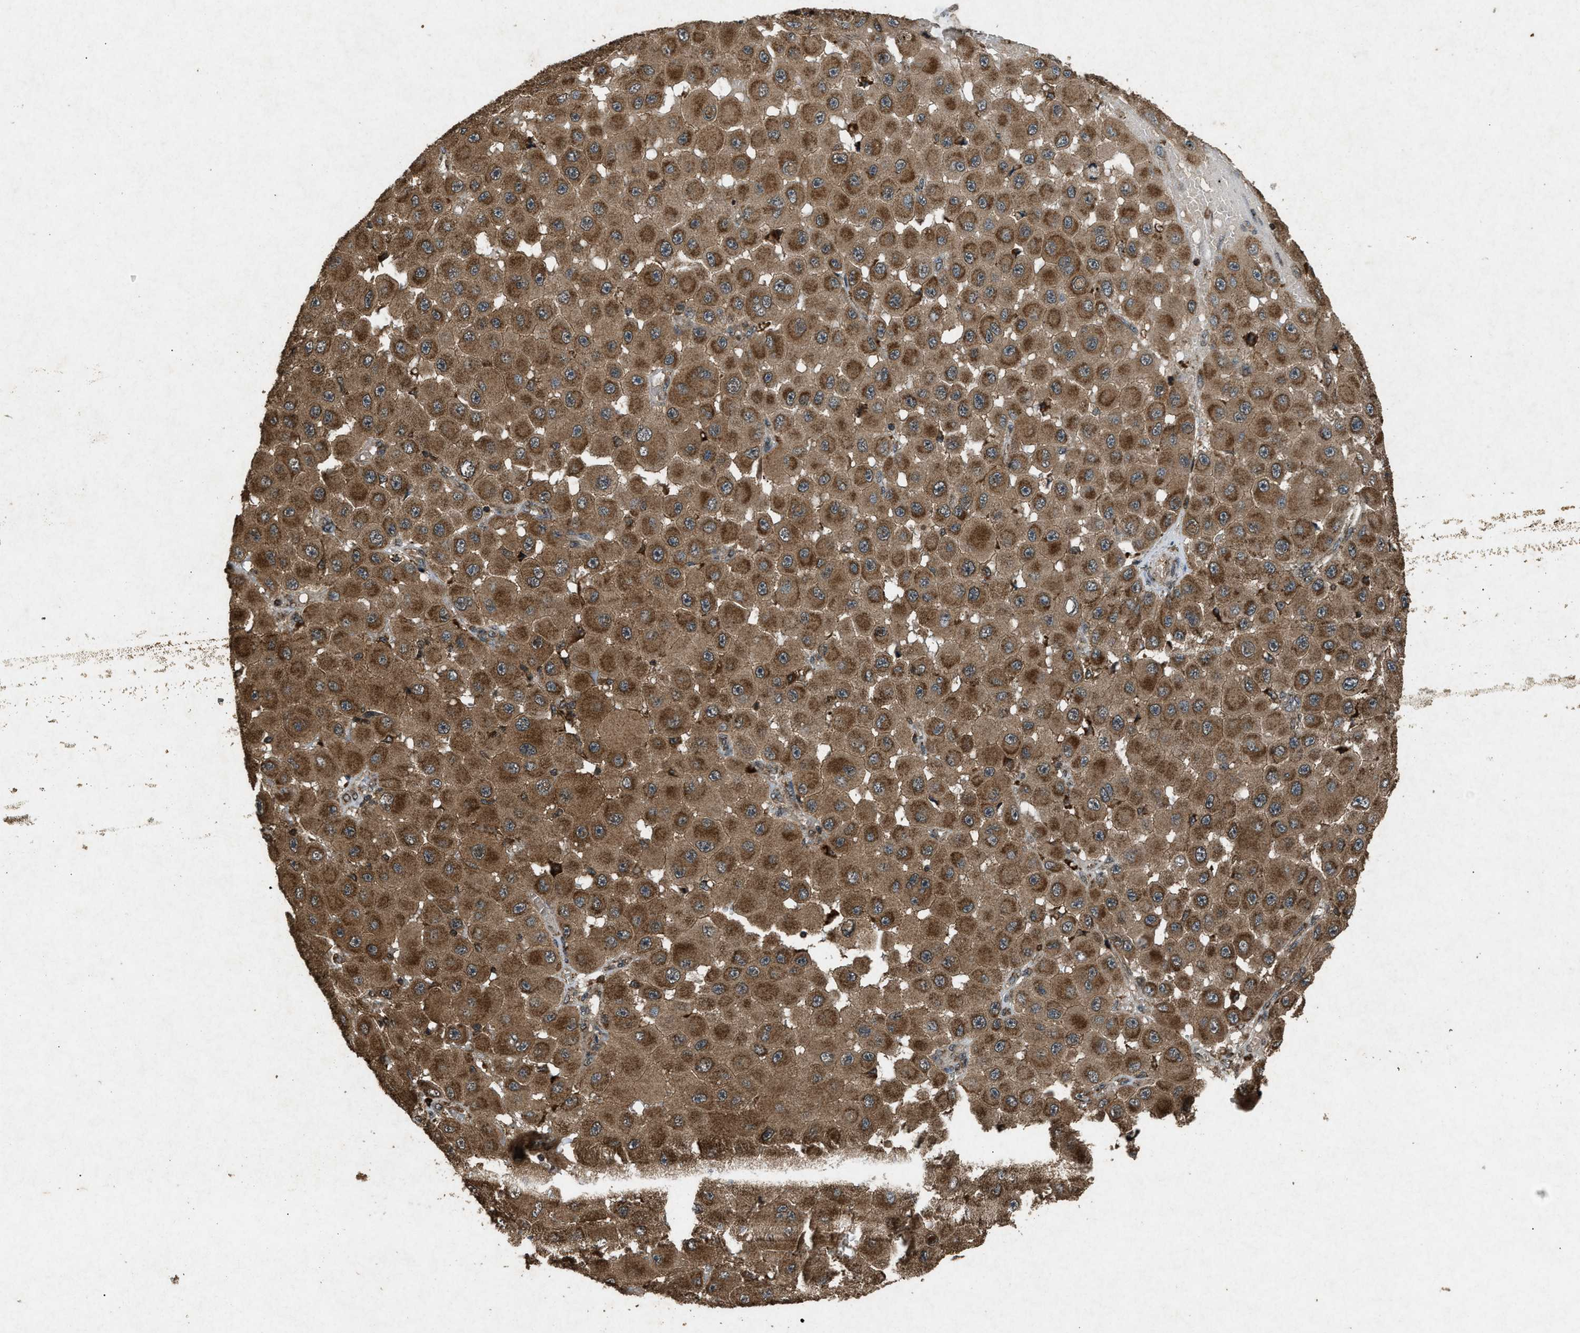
{"staining": {"intensity": "strong", "quantity": ">75%", "location": "cytoplasmic/membranous"}, "tissue": "melanoma", "cell_type": "Tumor cells", "image_type": "cancer", "snomed": [{"axis": "morphology", "description": "Malignant melanoma, NOS"}, {"axis": "topography", "description": "Skin"}], "caption": "Strong cytoplasmic/membranous protein expression is present in approximately >75% of tumor cells in melanoma. (IHC, brightfield microscopy, high magnification).", "gene": "OAS1", "patient": {"sex": "female", "age": 81}}